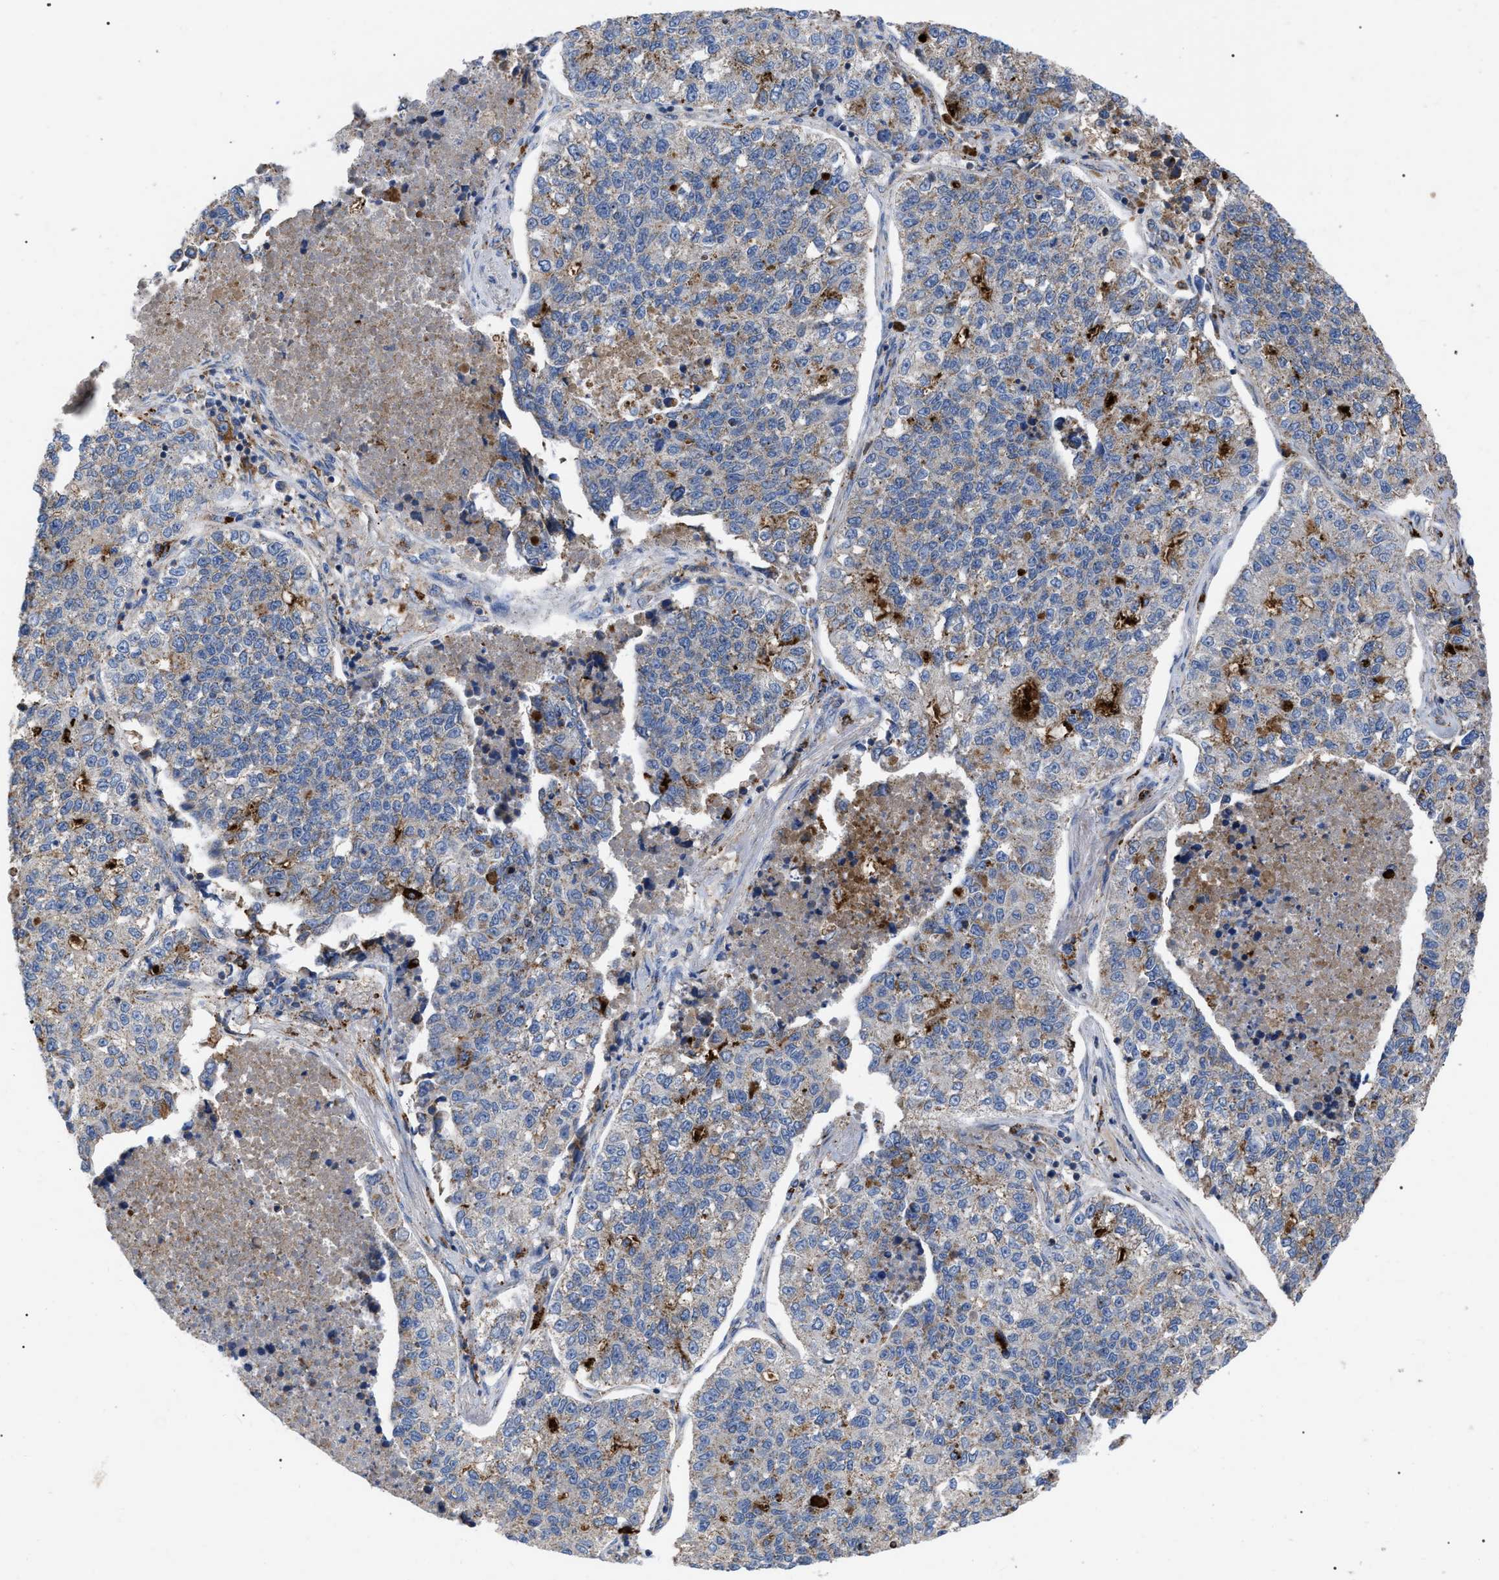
{"staining": {"intensity": "negative", "quantity": "none", "location": "none"}, "tissue": "lung cancer", "cell_type": "Tumor cells", "image_type": "cancer", "snomed": [{"axis": "morphology", "description": "Adenocarcinoma, NOS"}, {"axis": "topography", "description": "Lung"}], "caption": "The immunohistochemistry image has no significant positivity in tumor cells of lung adenocarcinoma tissue.", "gene": "FAM171A2", "patient": {"sex": "male", "age": 49}}